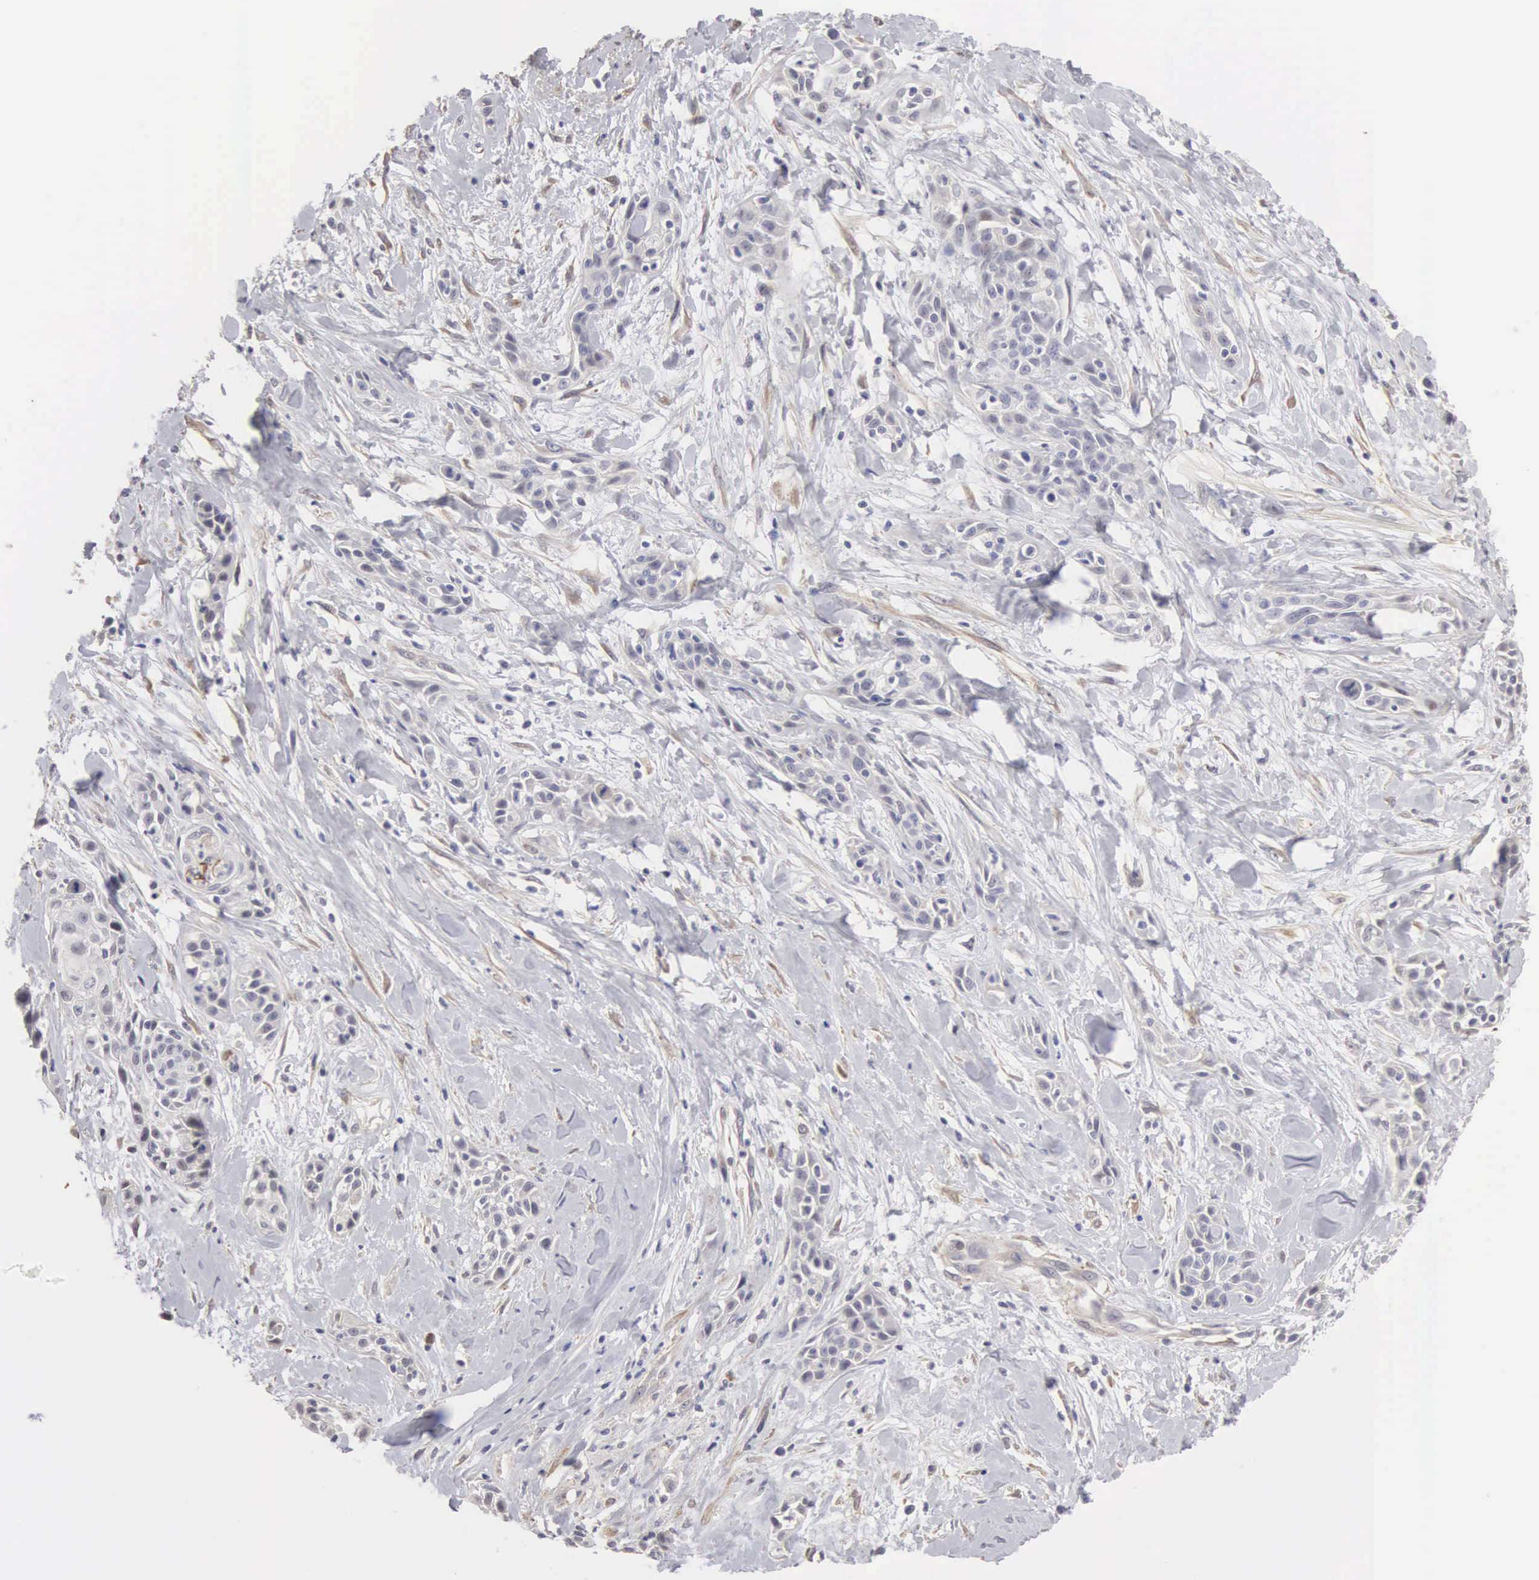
{"staining": {"intensity": "negative", "quantity": "none", "location": "none"}, "tissue": "skin cancer", "cell_type": "Tumor cells", "image_type": "cancer", "snomed": [{"axis": "morphology", "description": "Squamous cell carcinoma, NOS"}, {"axis": "topography", "description": "Skin"}, {"axis": "topography", "description": "Anal"}], "caption": "Squamous cell carcinoma (skin) was stained to show a protein in brown. There is no significant positivity in tumor cells.", "gene": "ELFN2", "patient": {"sex": "male", "age": 64}}